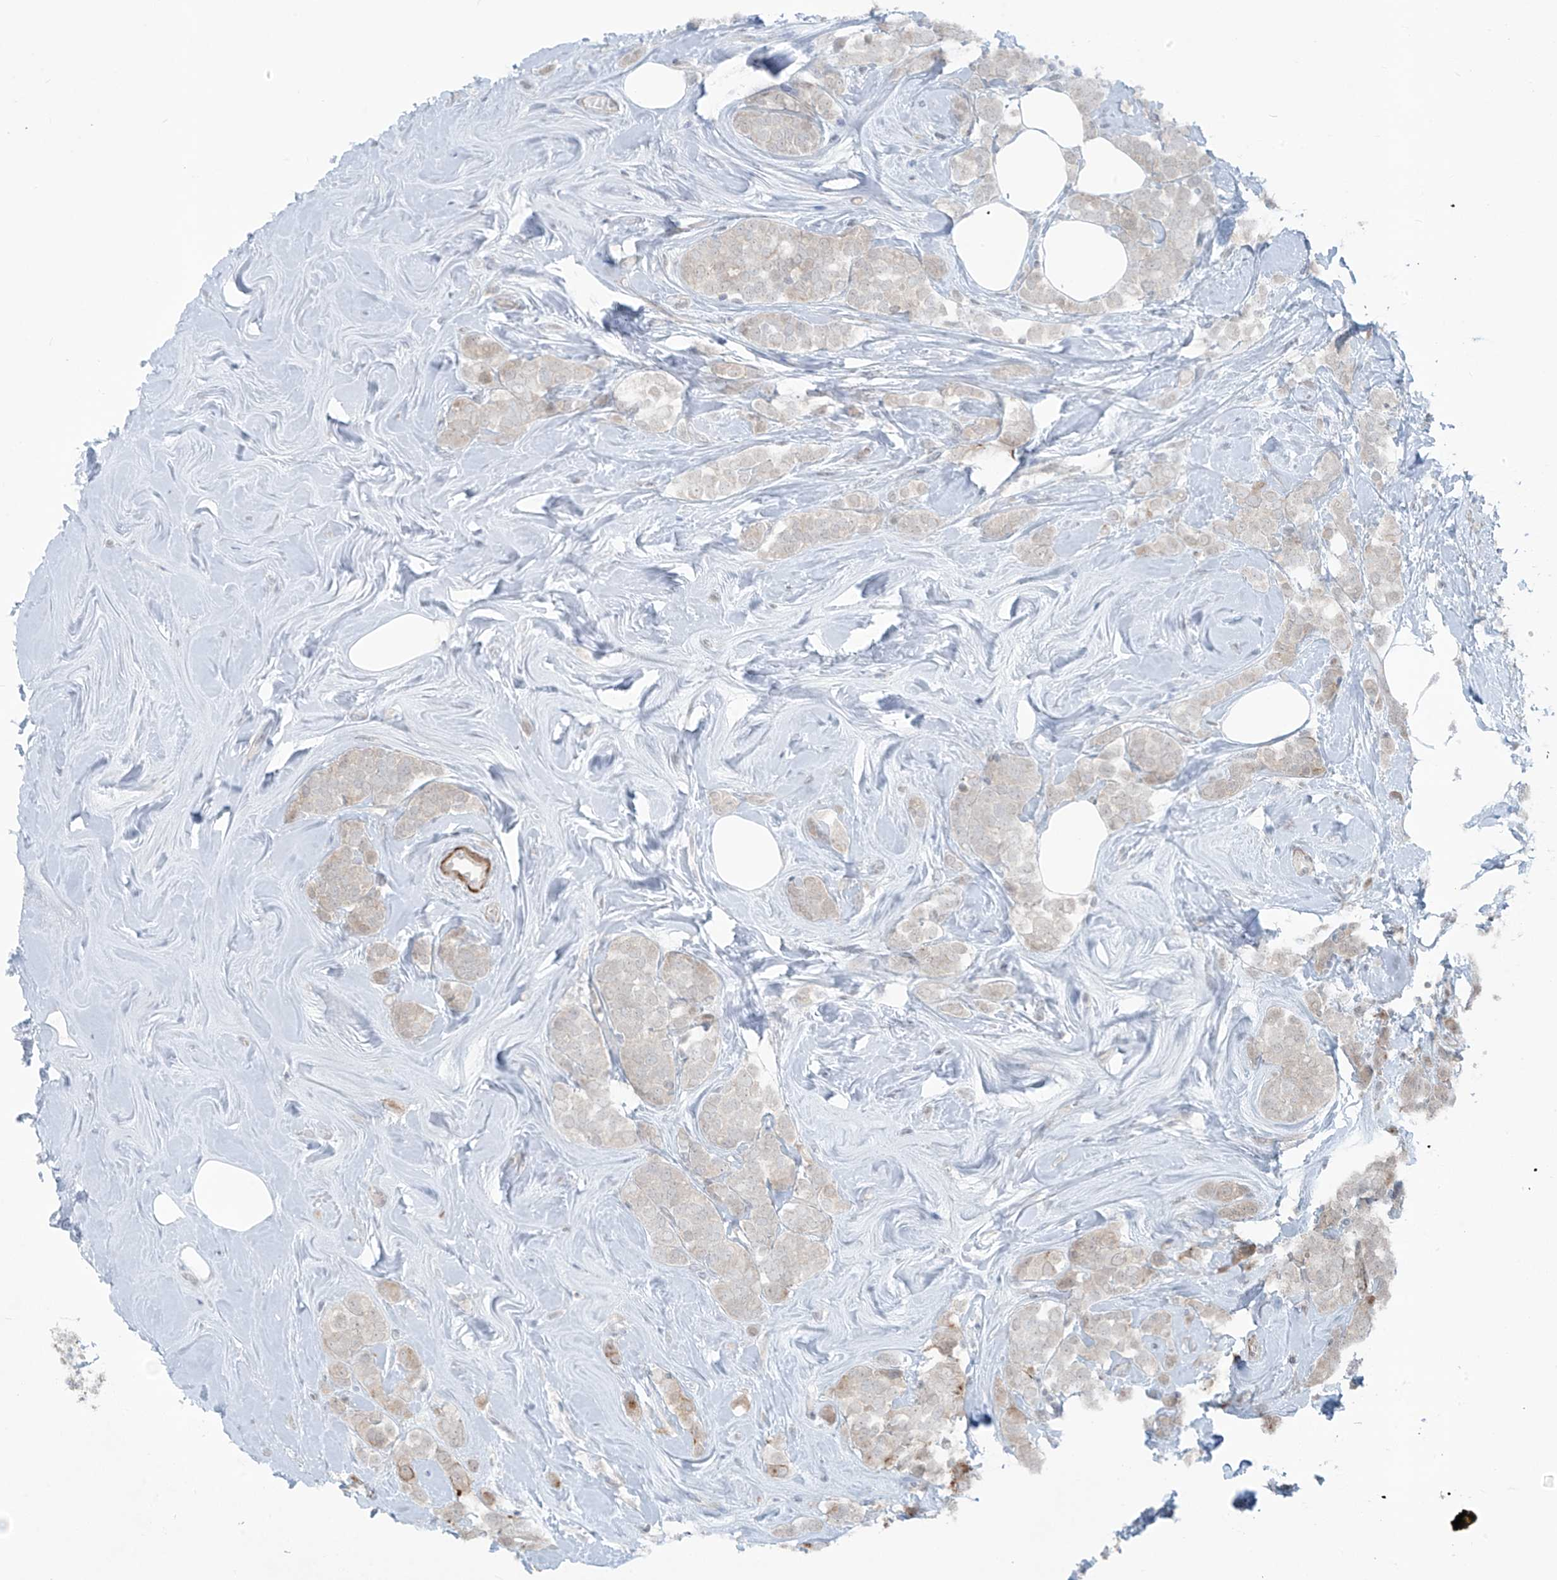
{"staining": {"intensity": "negative", "quantity": "none", "location": "none"}, "tissue": "breast cancer", "cell_type": "Tumor cells", "image_type": "cancer", "snomed": [{"axis": "morphology", "description": "Lobular carcinoma"}, {"axis": "topography", "description": "Breast"}], "caption": "Image shows no significant protein positivity in tumor cells of breast cancer (lobular carcinoma). Nuclei are stained in blue.", "gene": "RASGEF1A", "patient": {"sex": "female", "age": 47}}